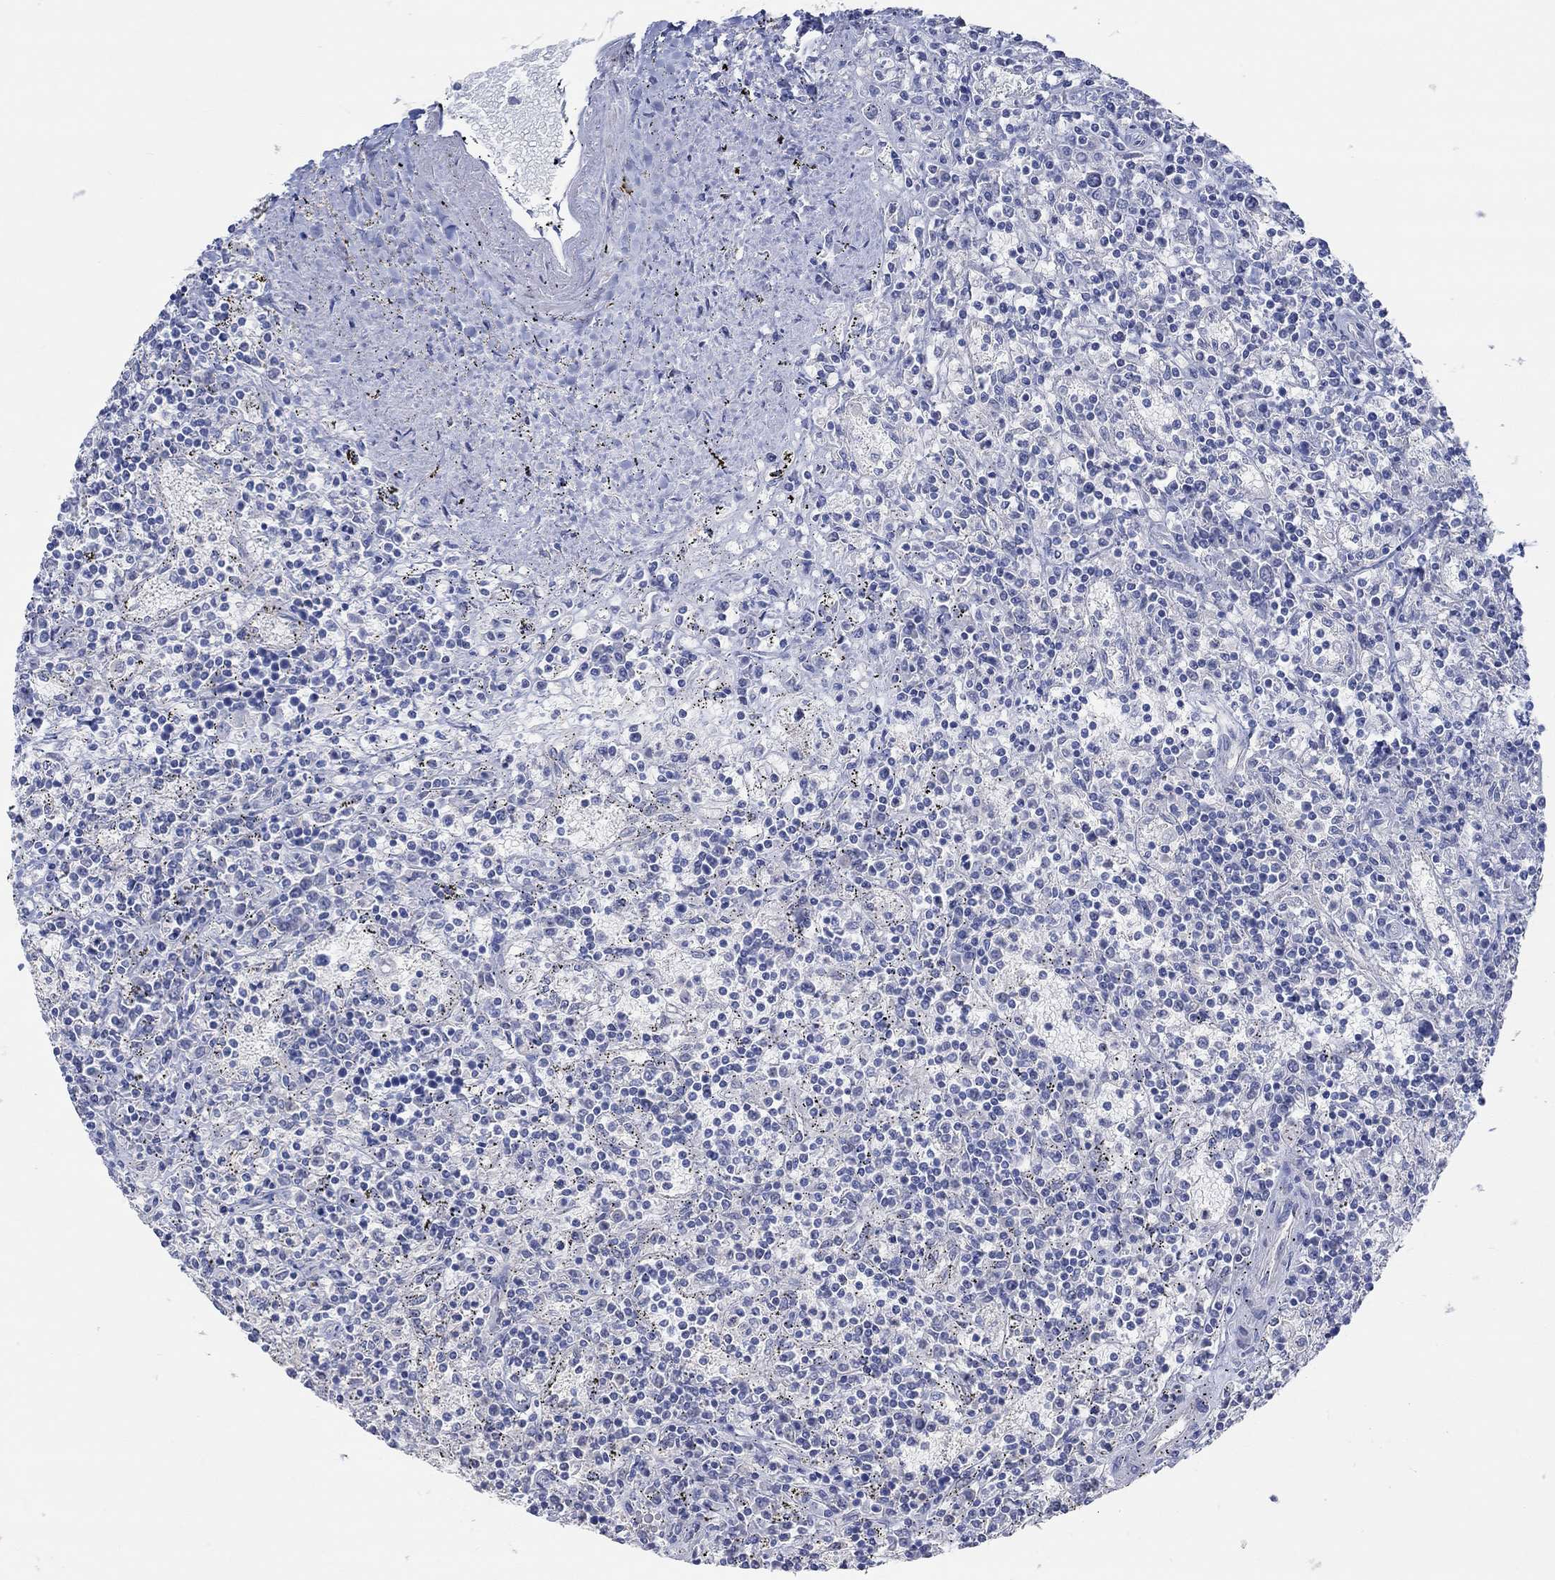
{"staining": {"intensity": "negative", "quantity": "none", "location": "none"}, "tissue": "lymphoma", "cell_type": "Tumor cells", "image_type": "cancer", "snomed": [{"axis": "morphology", "description": "Malignant lymphoma, non-Hodgkin's type, Low grade"}, {"axis": "topography", "description": "Spleen"}], "caption": "Photomicrograph shows no significant protein staining in tumor cells of lymphoma. Nuclei are stained in blue.", "gene": "PNMA5", "patient": {"sex": "male", "age": 62}}